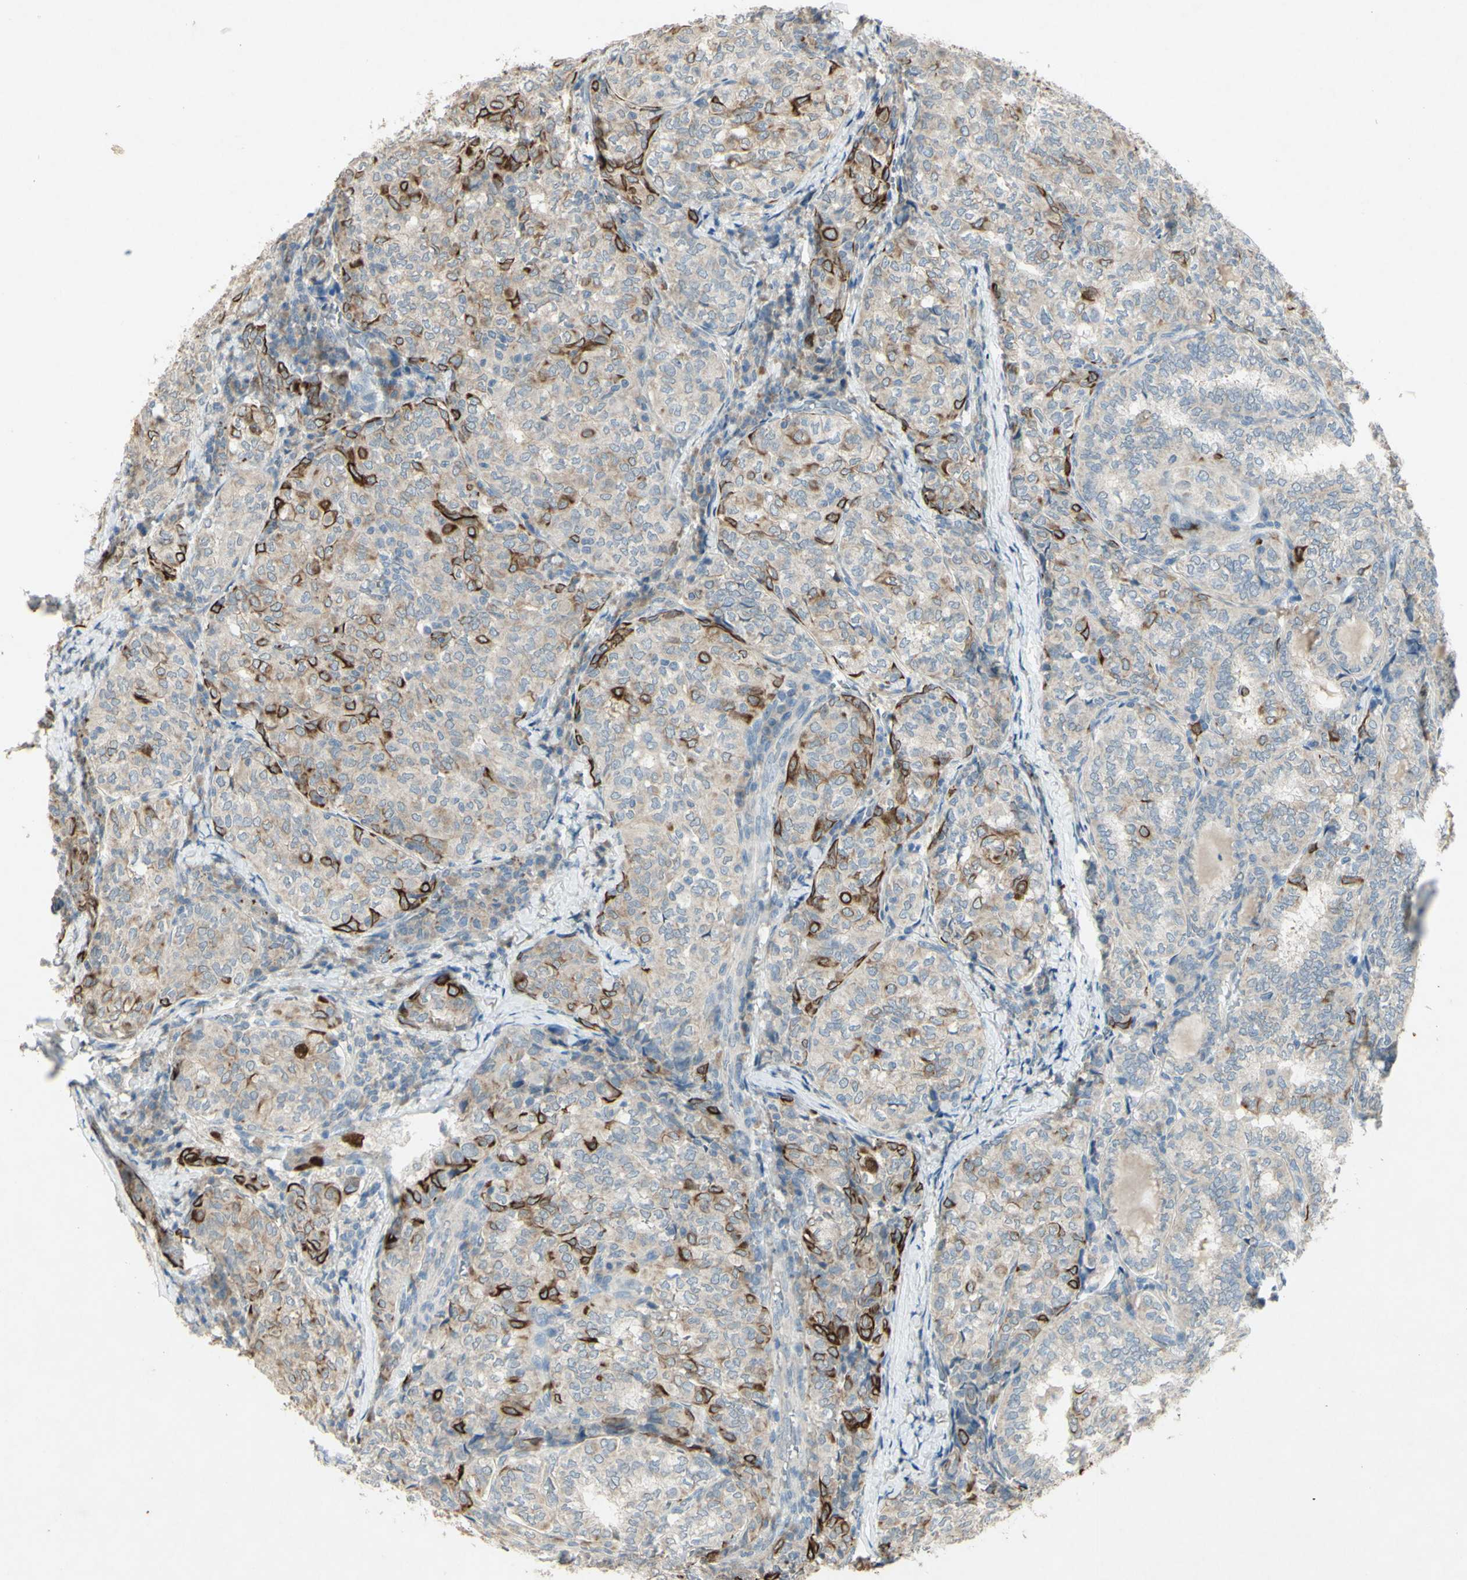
{"staining": {"intensity": "strong", "quantity": "<25%", "location": "cytoplasmic/membranous"}, "tissue": "thyroid cancer", "cell_type": "Tumor cells", "image_type": "cancer", "snomed": [{"axis": "morphology", "description": "Normal tissue, NOS"}, {"axis": "morphology", "description": "Papillary adenocarcinoma, NOS"}, {"axis": "topography", "description": "Thyroid gland"}], "caption": "Protein expression by IHC reveals strong cytoplasmic/membranous staining in approximately <25% of tumor cells in thyroid cancer (papillary adenocarcinoma).", "gene": "TIMM21", "patient": {"sex": "female", "age": 30}}